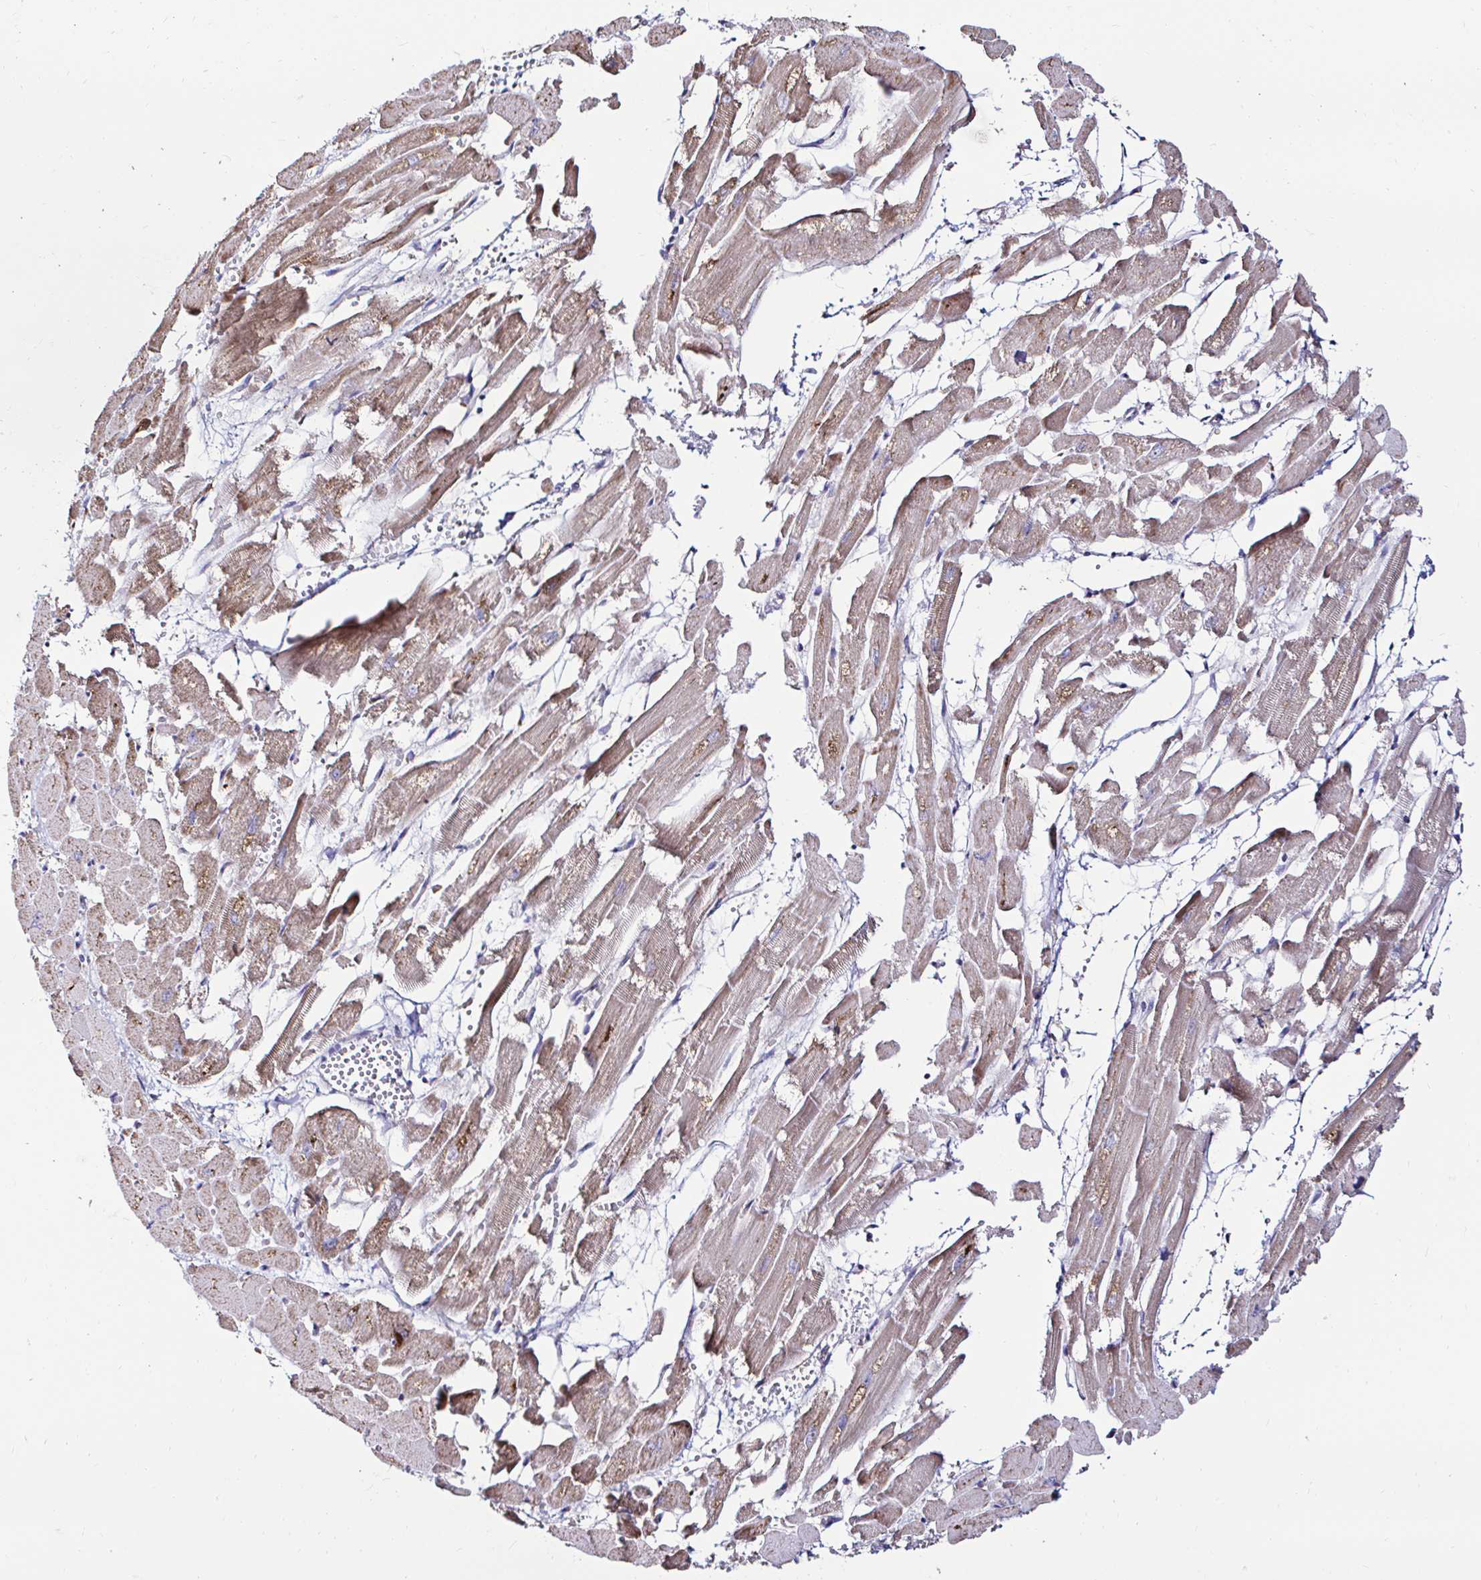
{"staining": {"intensity": "moderate", "quantity": "25%-75%", "location": "cytoplasmic/membranous"}, "tissue": "heart muscle", "cell_type": "Cardiomyocytes", "image_type": "normal", "snomed": [{"axis": "morphology", "description": "Normal tissue, NOS"}, {"axis": "topography", "description": "Heart"}], "caption": "High-power microscopy captured an IHC micrograph of benign heart muscle, revealing moderate cytoplasmic/membranous positivity in about 25%-75% of cardiomyocytes.", "gene": "GALNS", "patient": {"sex": "female", "age": 52}}